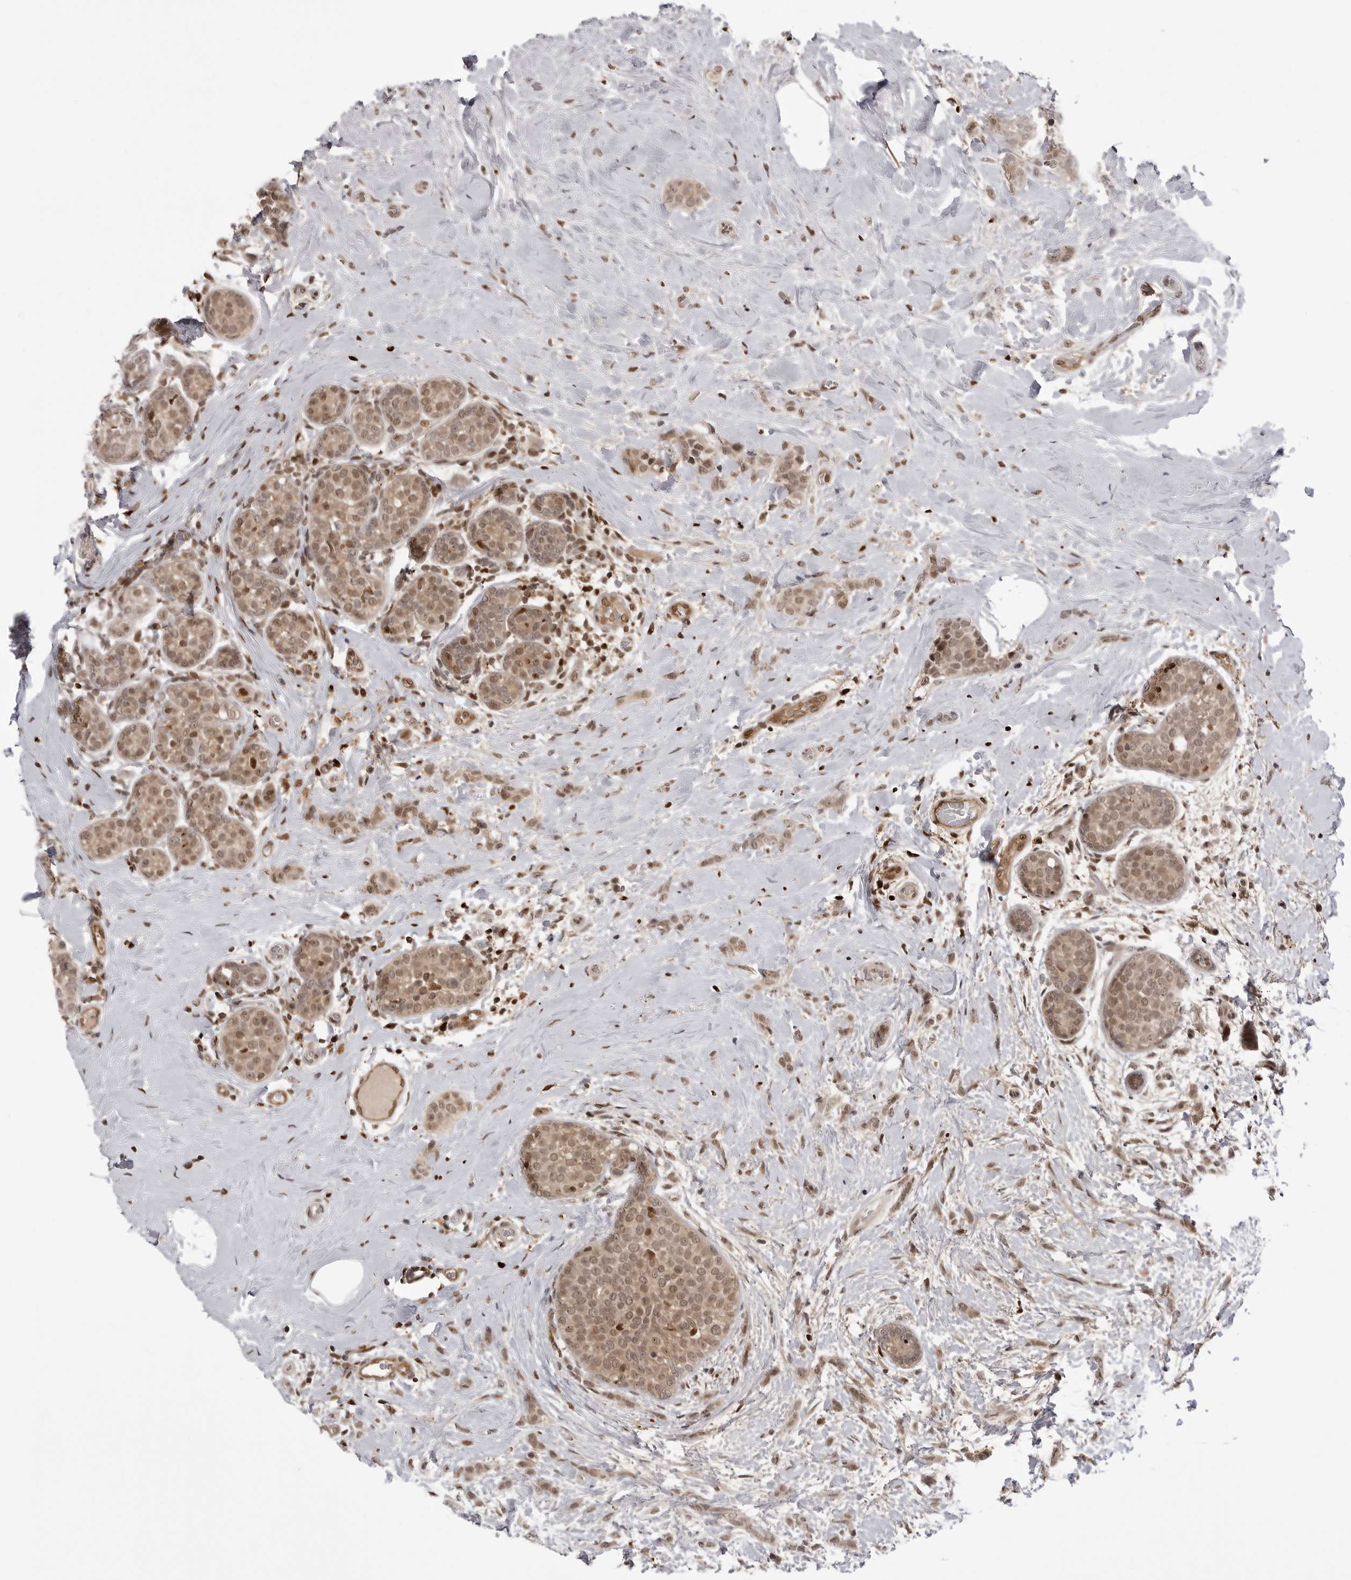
{"staining": {"intensity": "moderate", "quantity": ">75%", "location": "cytoplasmic/membranous,nuclear"}, "tissue": "breast cancer", "cell_type": "Tumor cells", "image_type": "cancer", "snomed": [{"axis": "morphology", "description": "Lobular carcinoma, in situ"}, {"axis": "morphology", "description": "Lobular carcinoma"}, {"axis": "topography", "description": "Breast"}], "caption": "Human lobular carcinoma in situ (breast) stained with a brown dye shows moderate cytoplasmic/membranous and nuclear positive positivity in approximately >75% of tumor cells.", "gene": "PTK2B", "patient": {"sex": "female", "age": 41}}